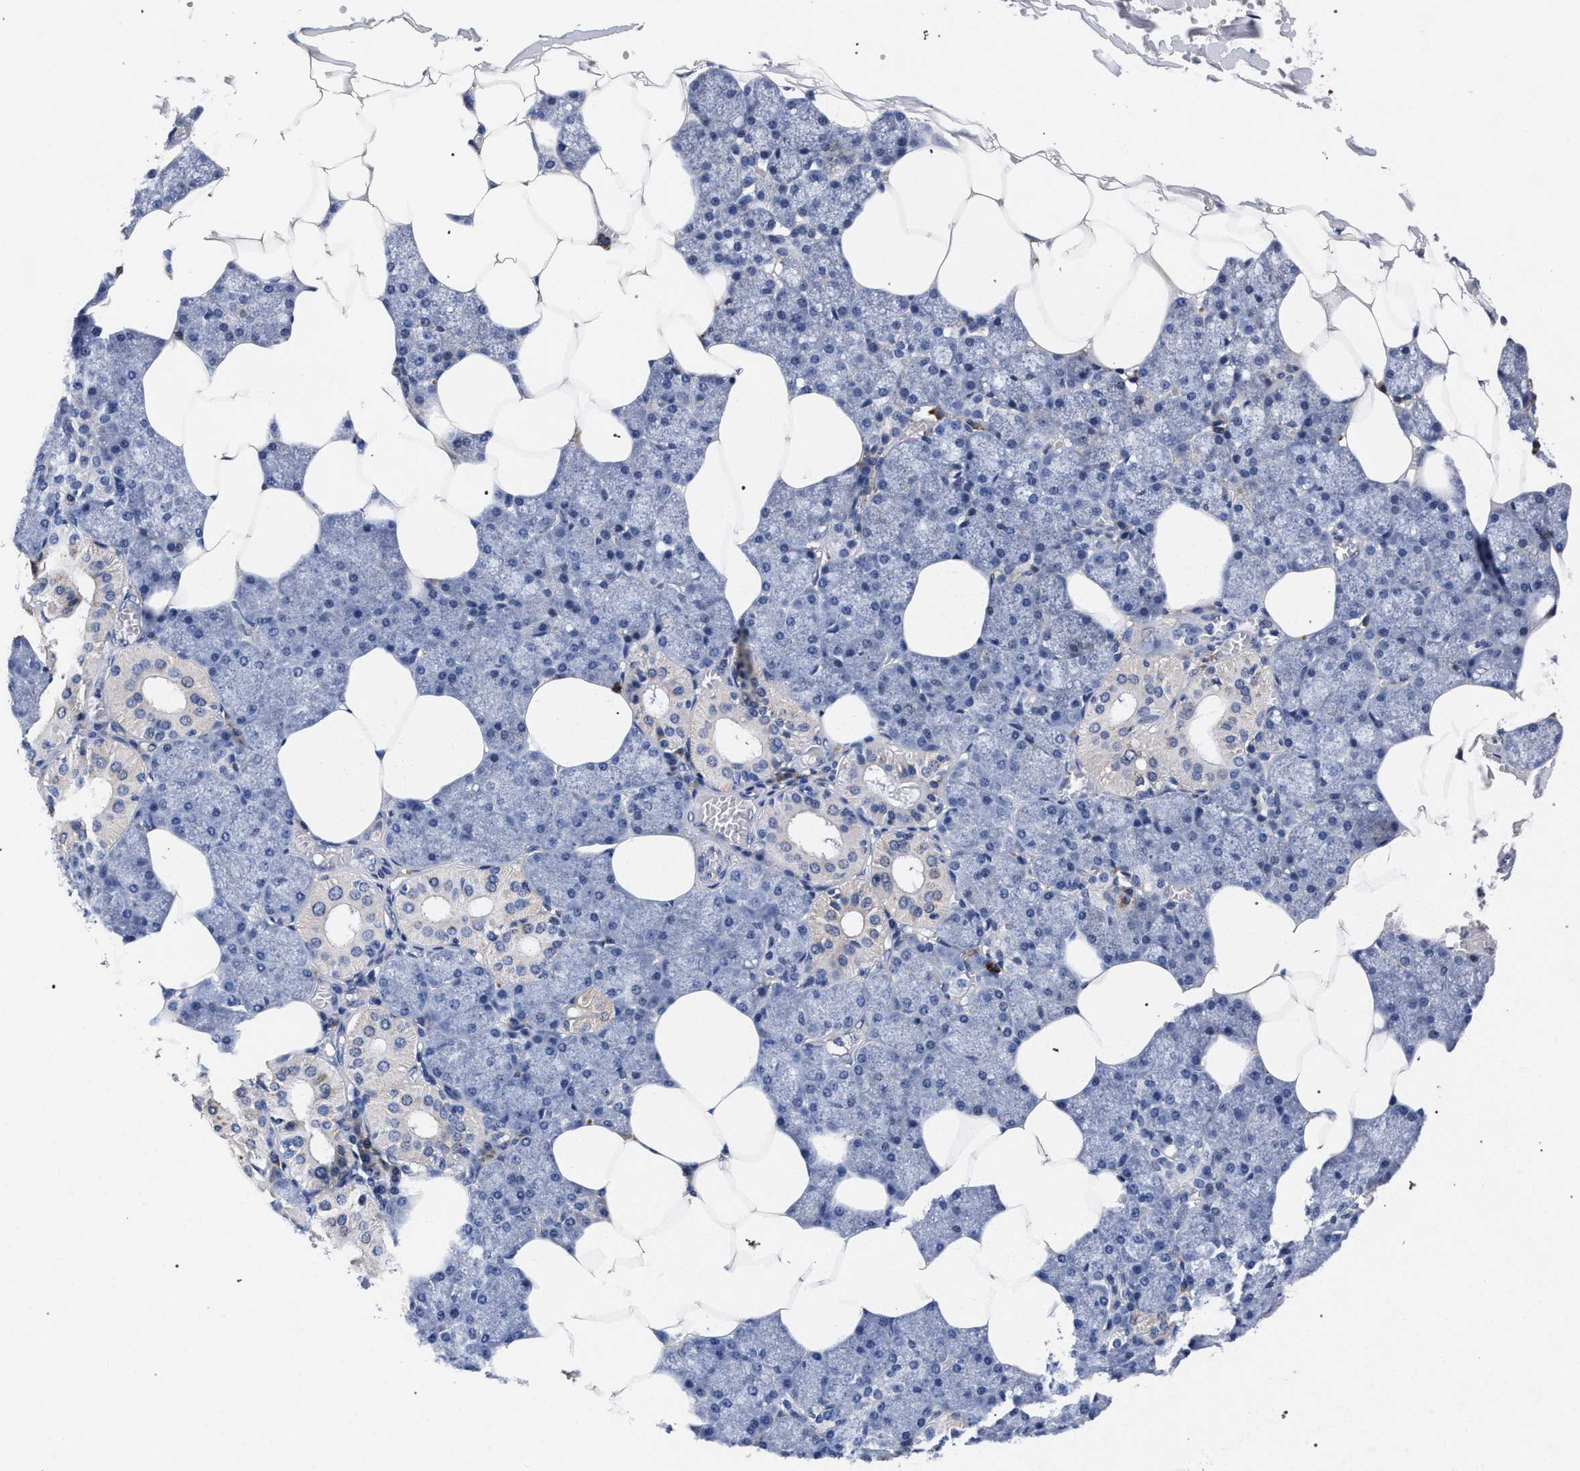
{"staining": {"intensity": "moderate", "quantity": "<25%", "location": "cytoplasmic/membranous"}, "tissue": "salivary gland", "cell_type": "Glandular cells", "image_type": "normal", "snomed": [{"axis": "morphology", "description": "Normal tissue, NOS"}, {"axis": "topography", "description": "Salivary gland"}], "caption": "Protein expression analysis of benign salivary gland reveals moderate cytoplasmic/membranous positivity in about <25% of glandular cells.", "gene": "CFAP95", "patient": {"sex": "male", "age": 62}}